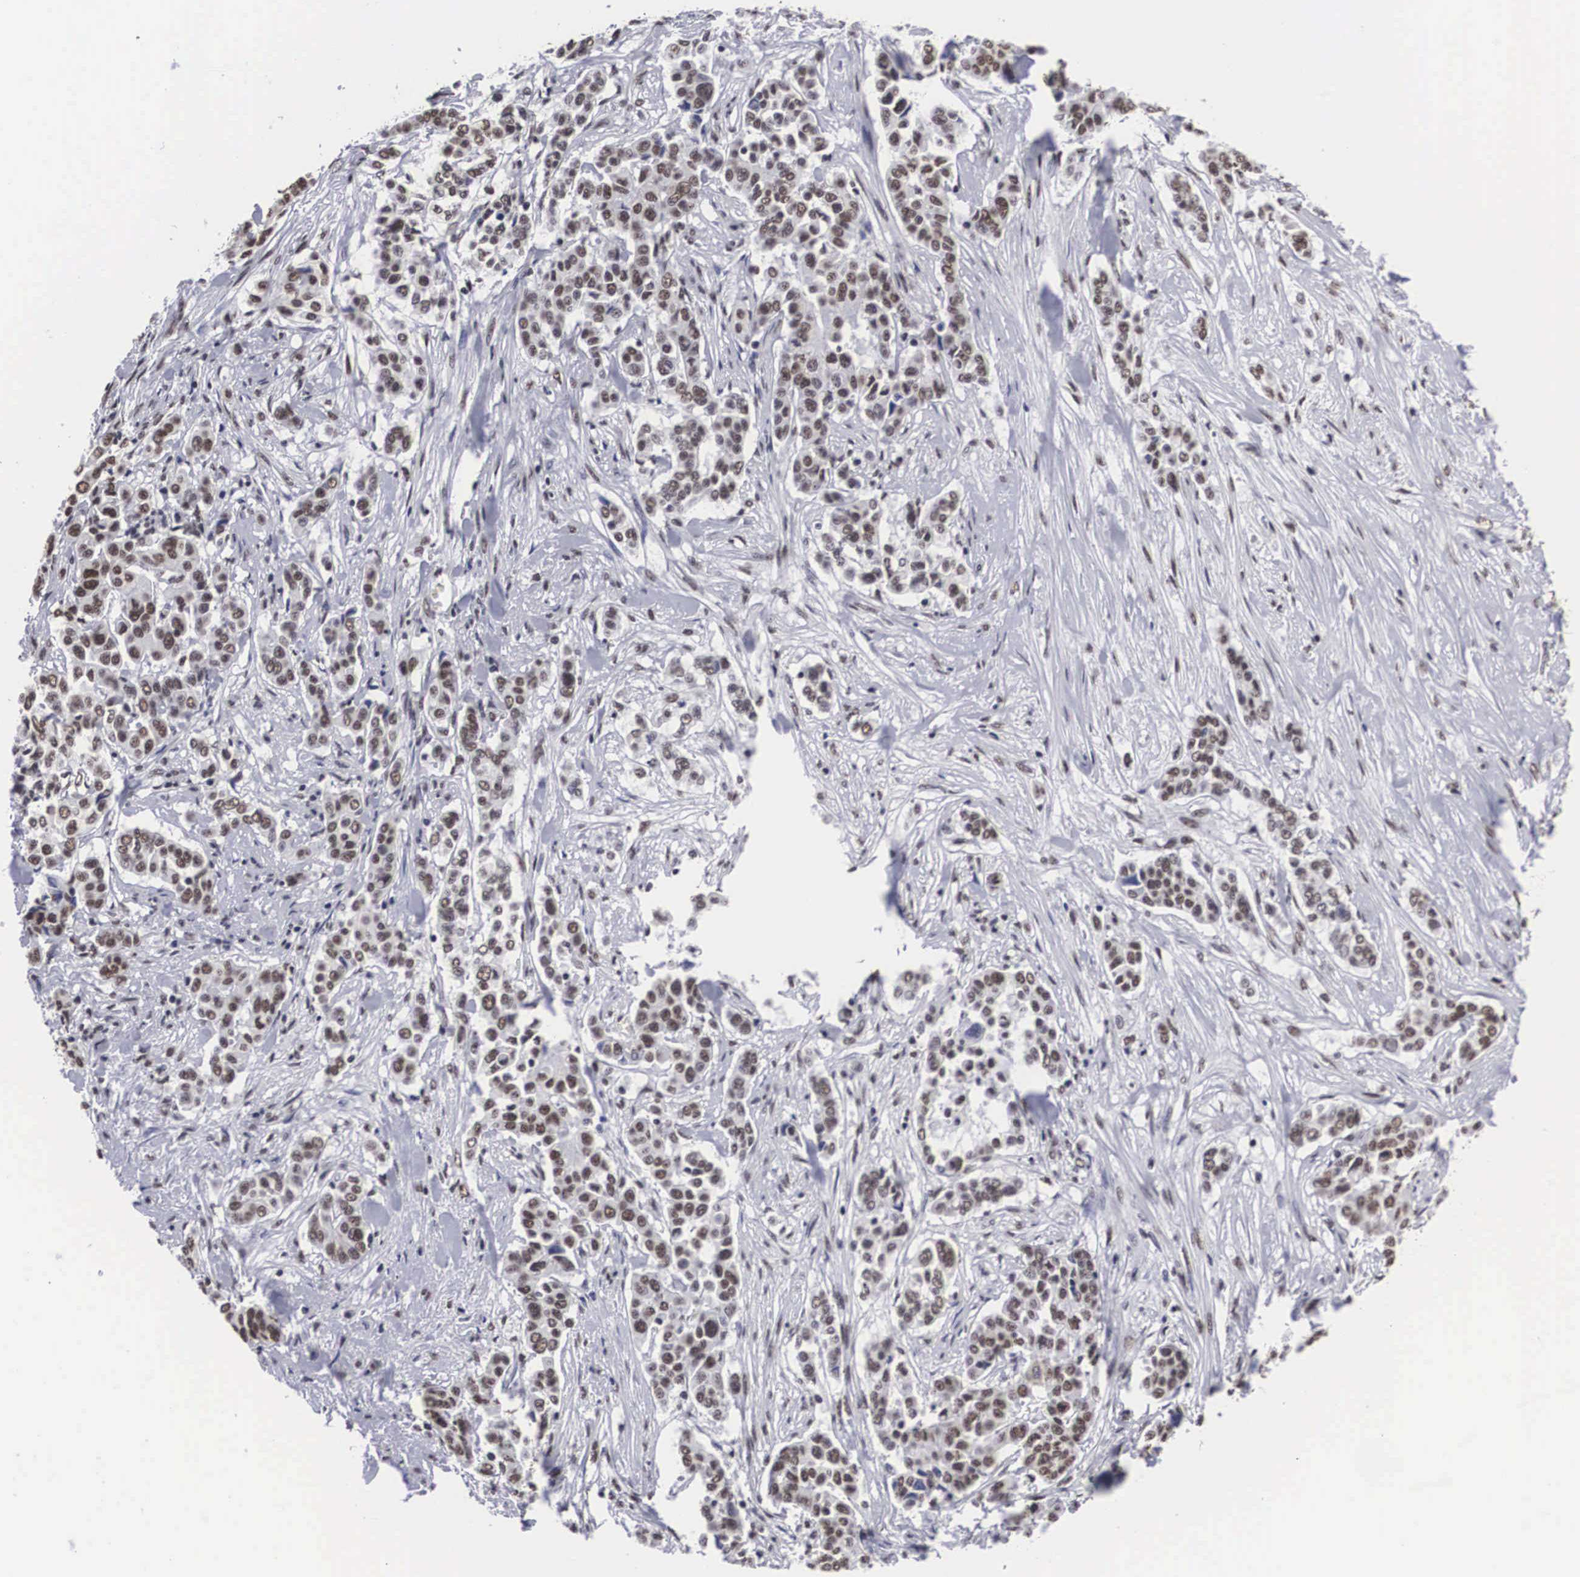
{"staining": {"intensity": "weak", "quantity": ">75%", "location": "nuclear"}, "tissue": "pancreatic cancer", "cell_type": "Tumor cells", "image_type": "cancer", "snomed": [{"axis": "morphology", "description": "Adenocarcinoma, NOS"}, {"axis": "topography", "description": "Pancreas"}], "caption": "Immunohistochemical staining of pancreatic cancer (adenocarcinoma) displays weak nuclear protein positivity in approximately >75% of tumor cells.", "gene": "ACIN1", "patient": {"sex": "female", "age": 52}}